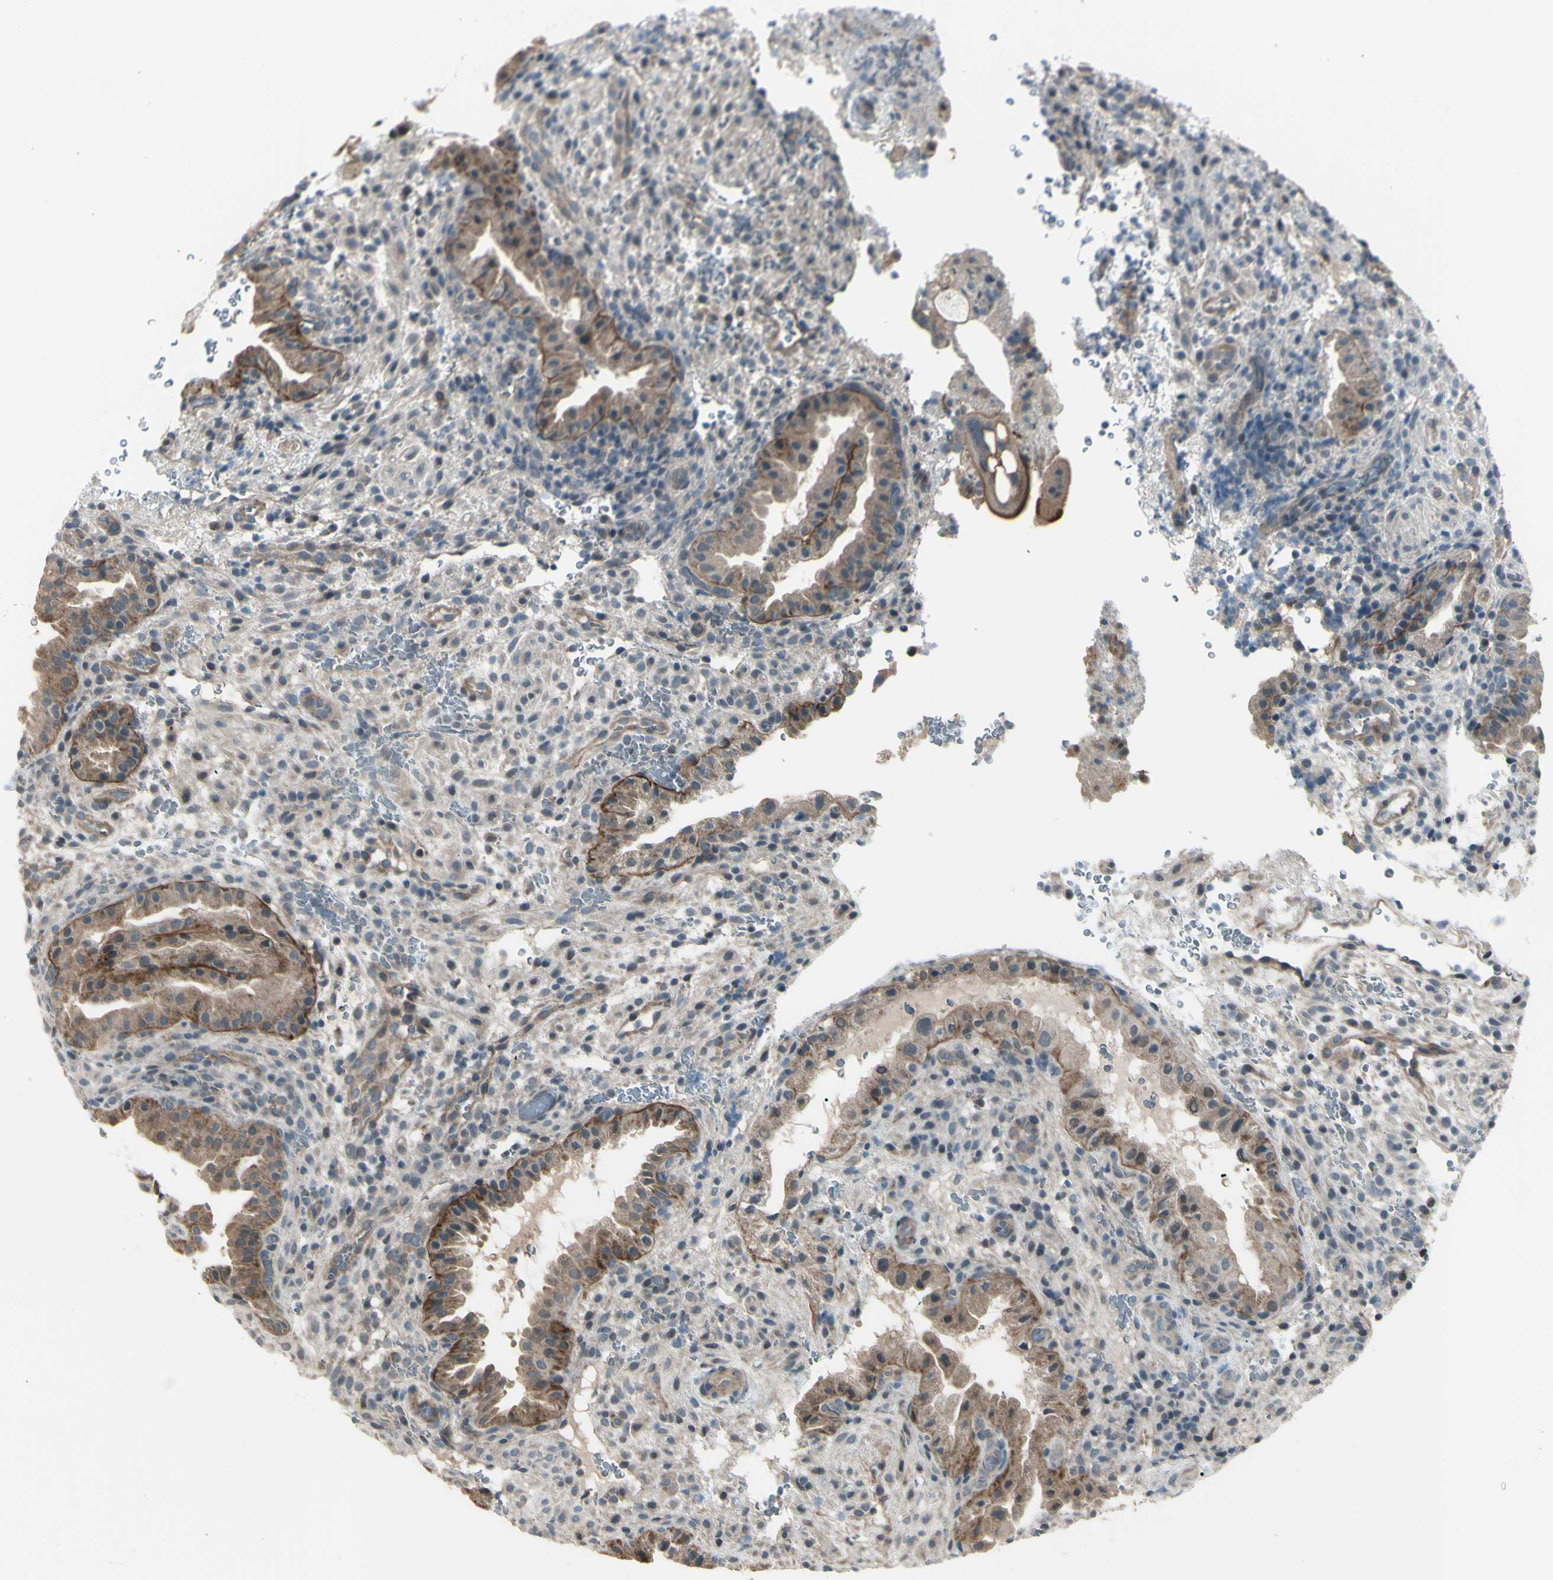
{"staining": {"intensity": "weak", "quantity": "25%-75%", "location": "cytoplasmic/membranous"}, "tissue": "placenta", "cell_type": "Decidual cells", "image_type": "normal", "snomed": [{"axis": "morphology", "description": "Normal tissue, NOS"}, {"axis": "topography", "description": "Placenta"}], "caption": "An image of placenta stained for a protein demonstrates weak cytoplasmic/membranous brown staining in decidual cells.", "gene": "OSTM1", "patient": {"sex": "female", "age": 19}}